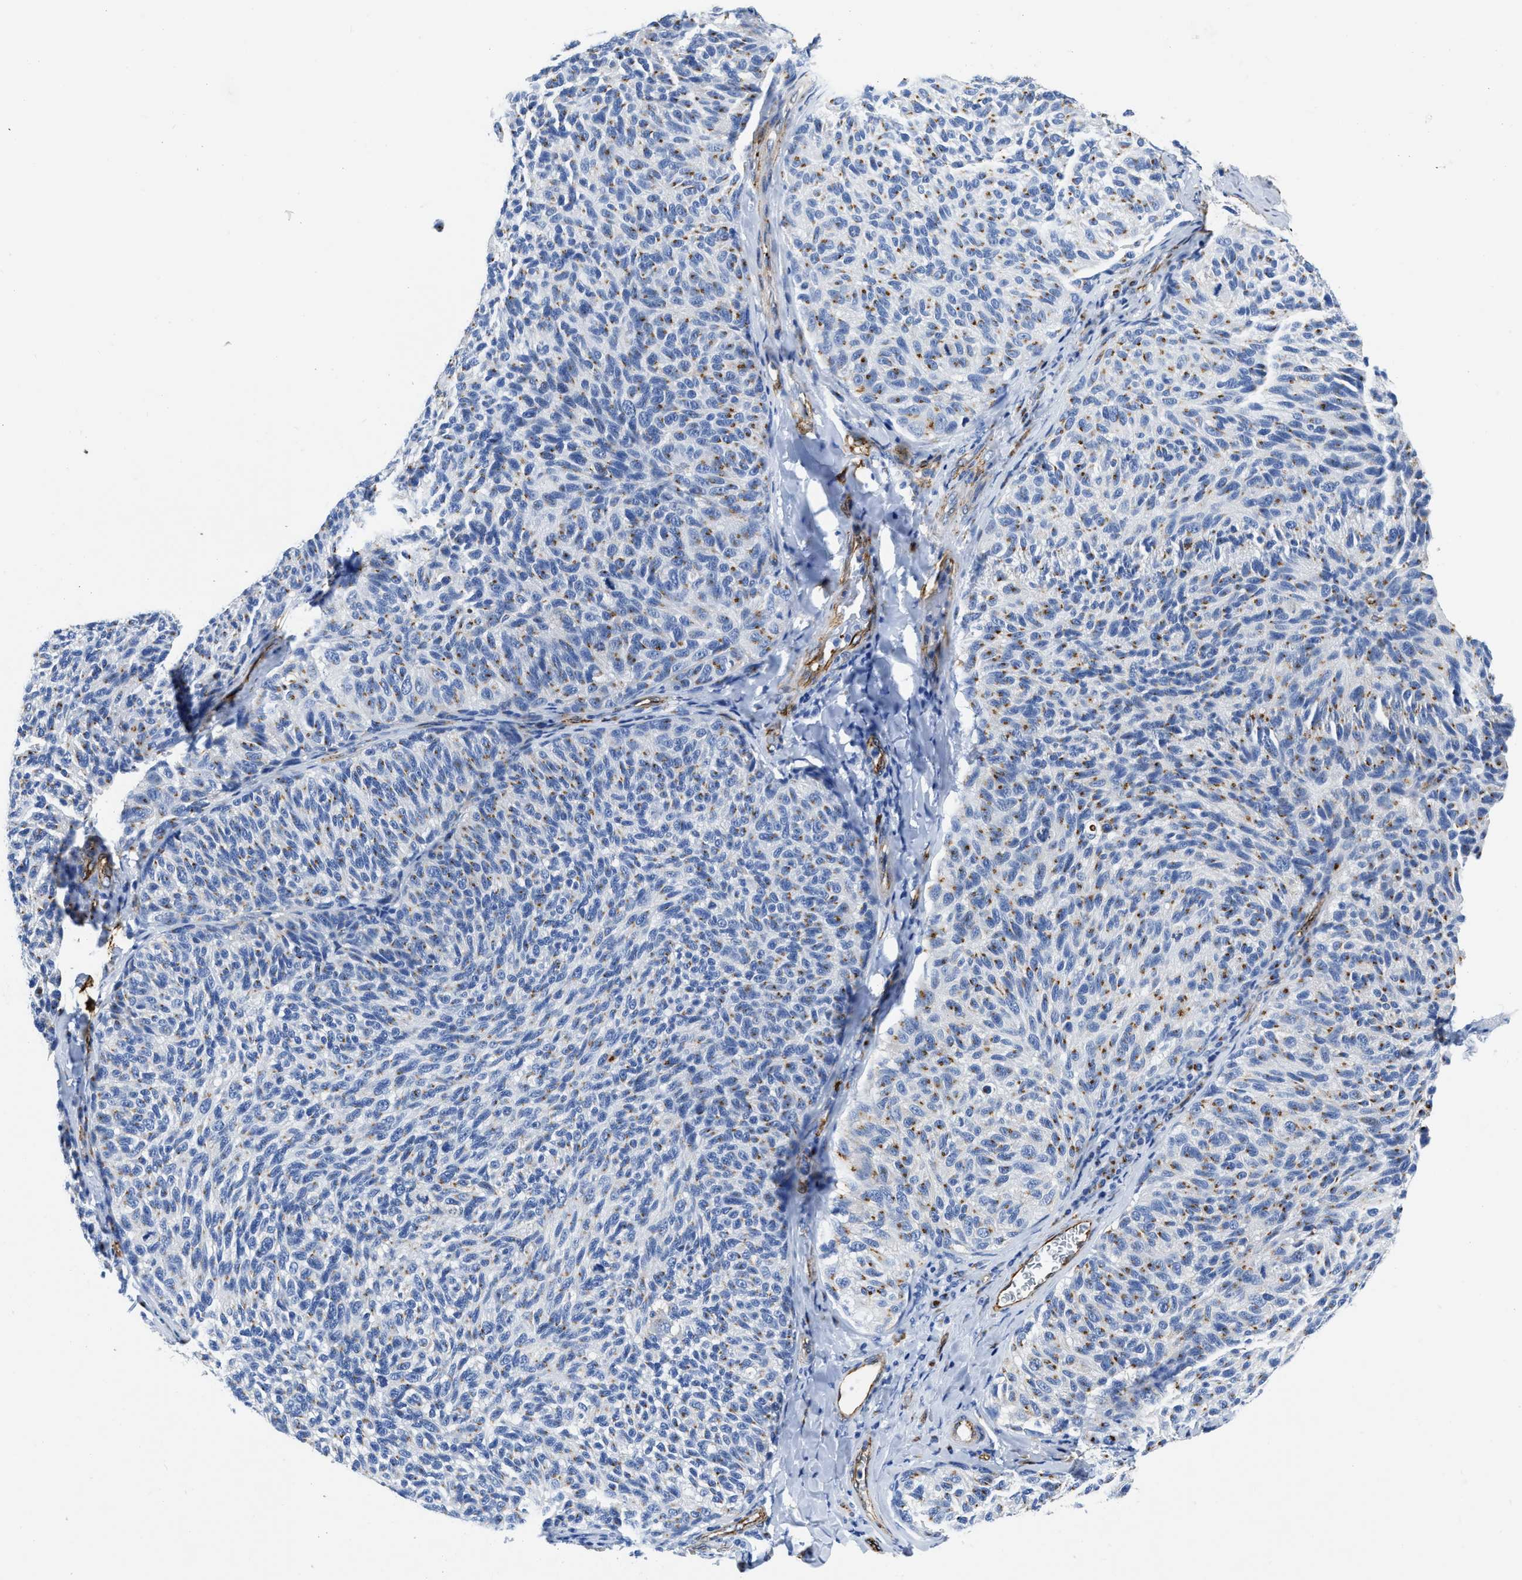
{"staining": {"intensity": "moderate", "quantity": "25%-75%", "location": "cytoplasmic/membranous"}, "tissue": "melanoma", "cell_type": "Tumor cells", "image_type": "cancer", "snomed": [{"axis": "morphology", "description": "Malignant melanoma, NOS"}, {"axis": "topography", "description": "Skin"}], "caption": "Immunohistochemistry (IHC) image of neoplastic tissue: malignant melanoma stained using immunohistochemistry shows medium levels of moderate protein expression localized specifically in the cytoplasmic/membranous of tumor cells, appearing as a cytoplasmic/membranous brown color.", "gene": "TVP23B", "patient": {"sex": "female", "age": 73}}